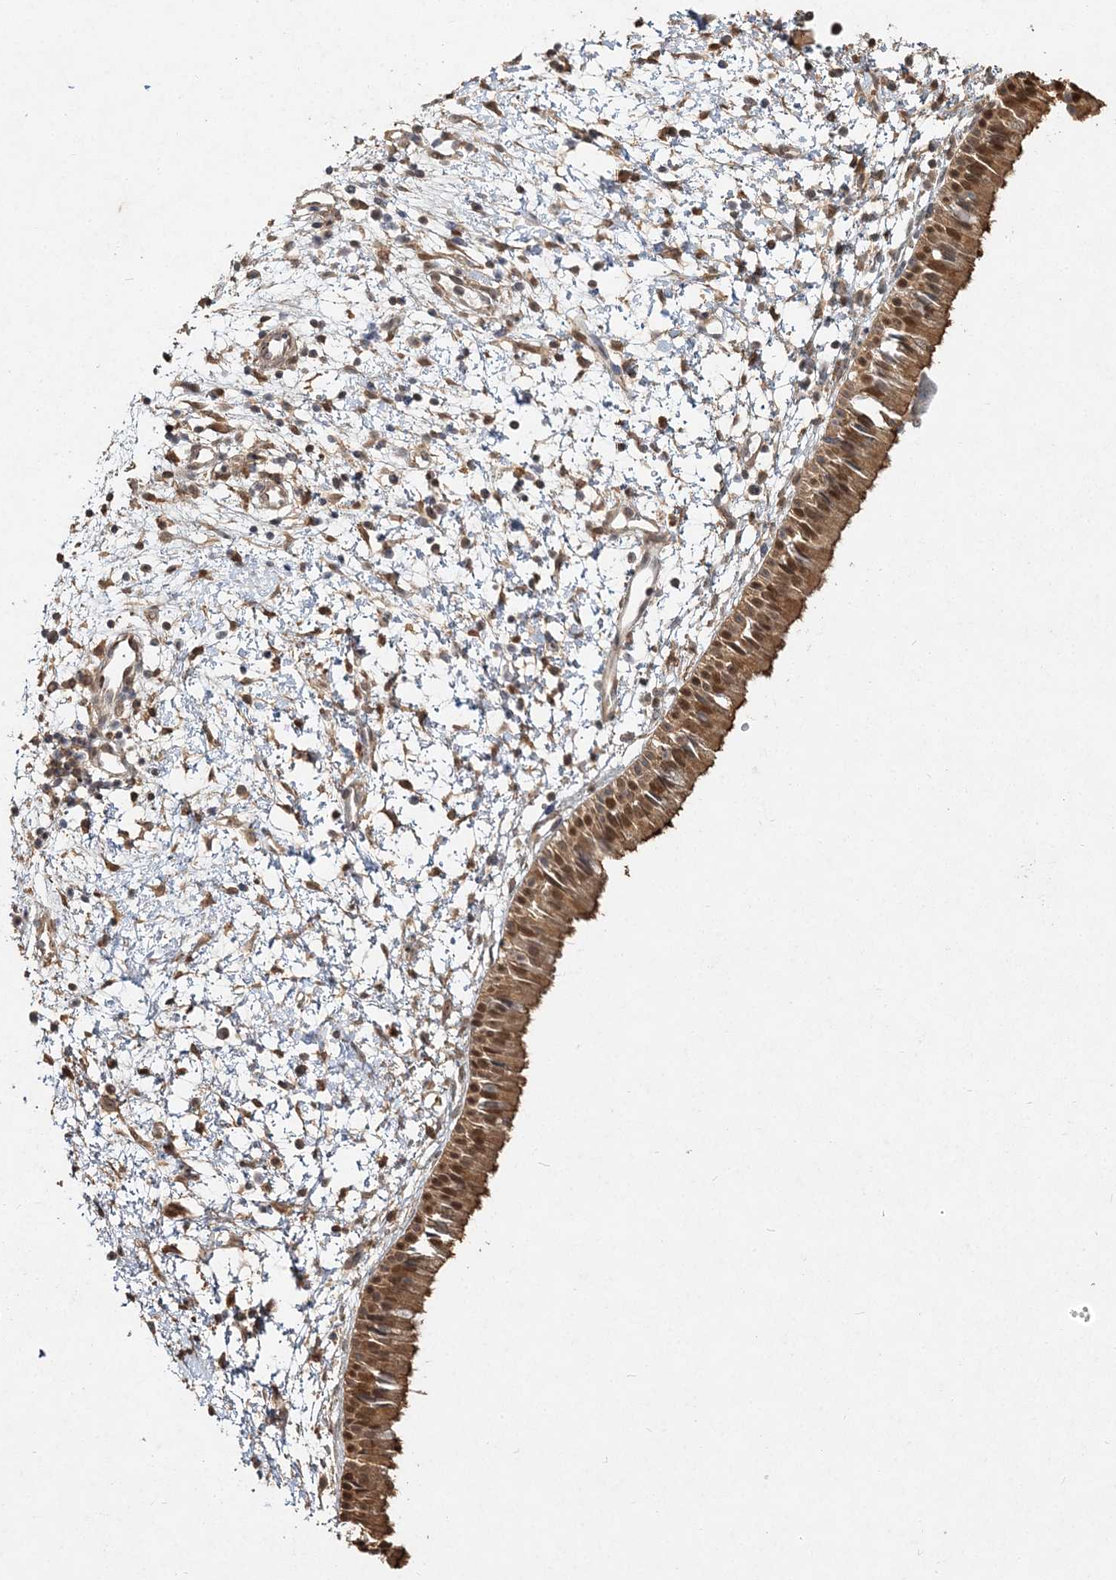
{"staining": {"intensity": "moderate", "quantity": ">75%", "location": "cytoplasmic/membranous,nuclear"}, "tissue": "nasopharynx", "cell_type": "Respiratory epithelial cells", "image_type": "normal", "snomed": [{"axis": "morphology", "description": "Normal tissue, NOS"}, {"axis": "topography", "description": "Nasopharynx"}], "caption": "Protein expression analysis of unremarkable human nasopharynx reveals moderate cytoplasmic/membranous,nuclear positivity in approximately >75% of respiratory epithelial cells. (DAB IHC with brightfield microscopy, high magnification).", "gene": "S100A11", "patient": {"sex": "male", "age": 22}}